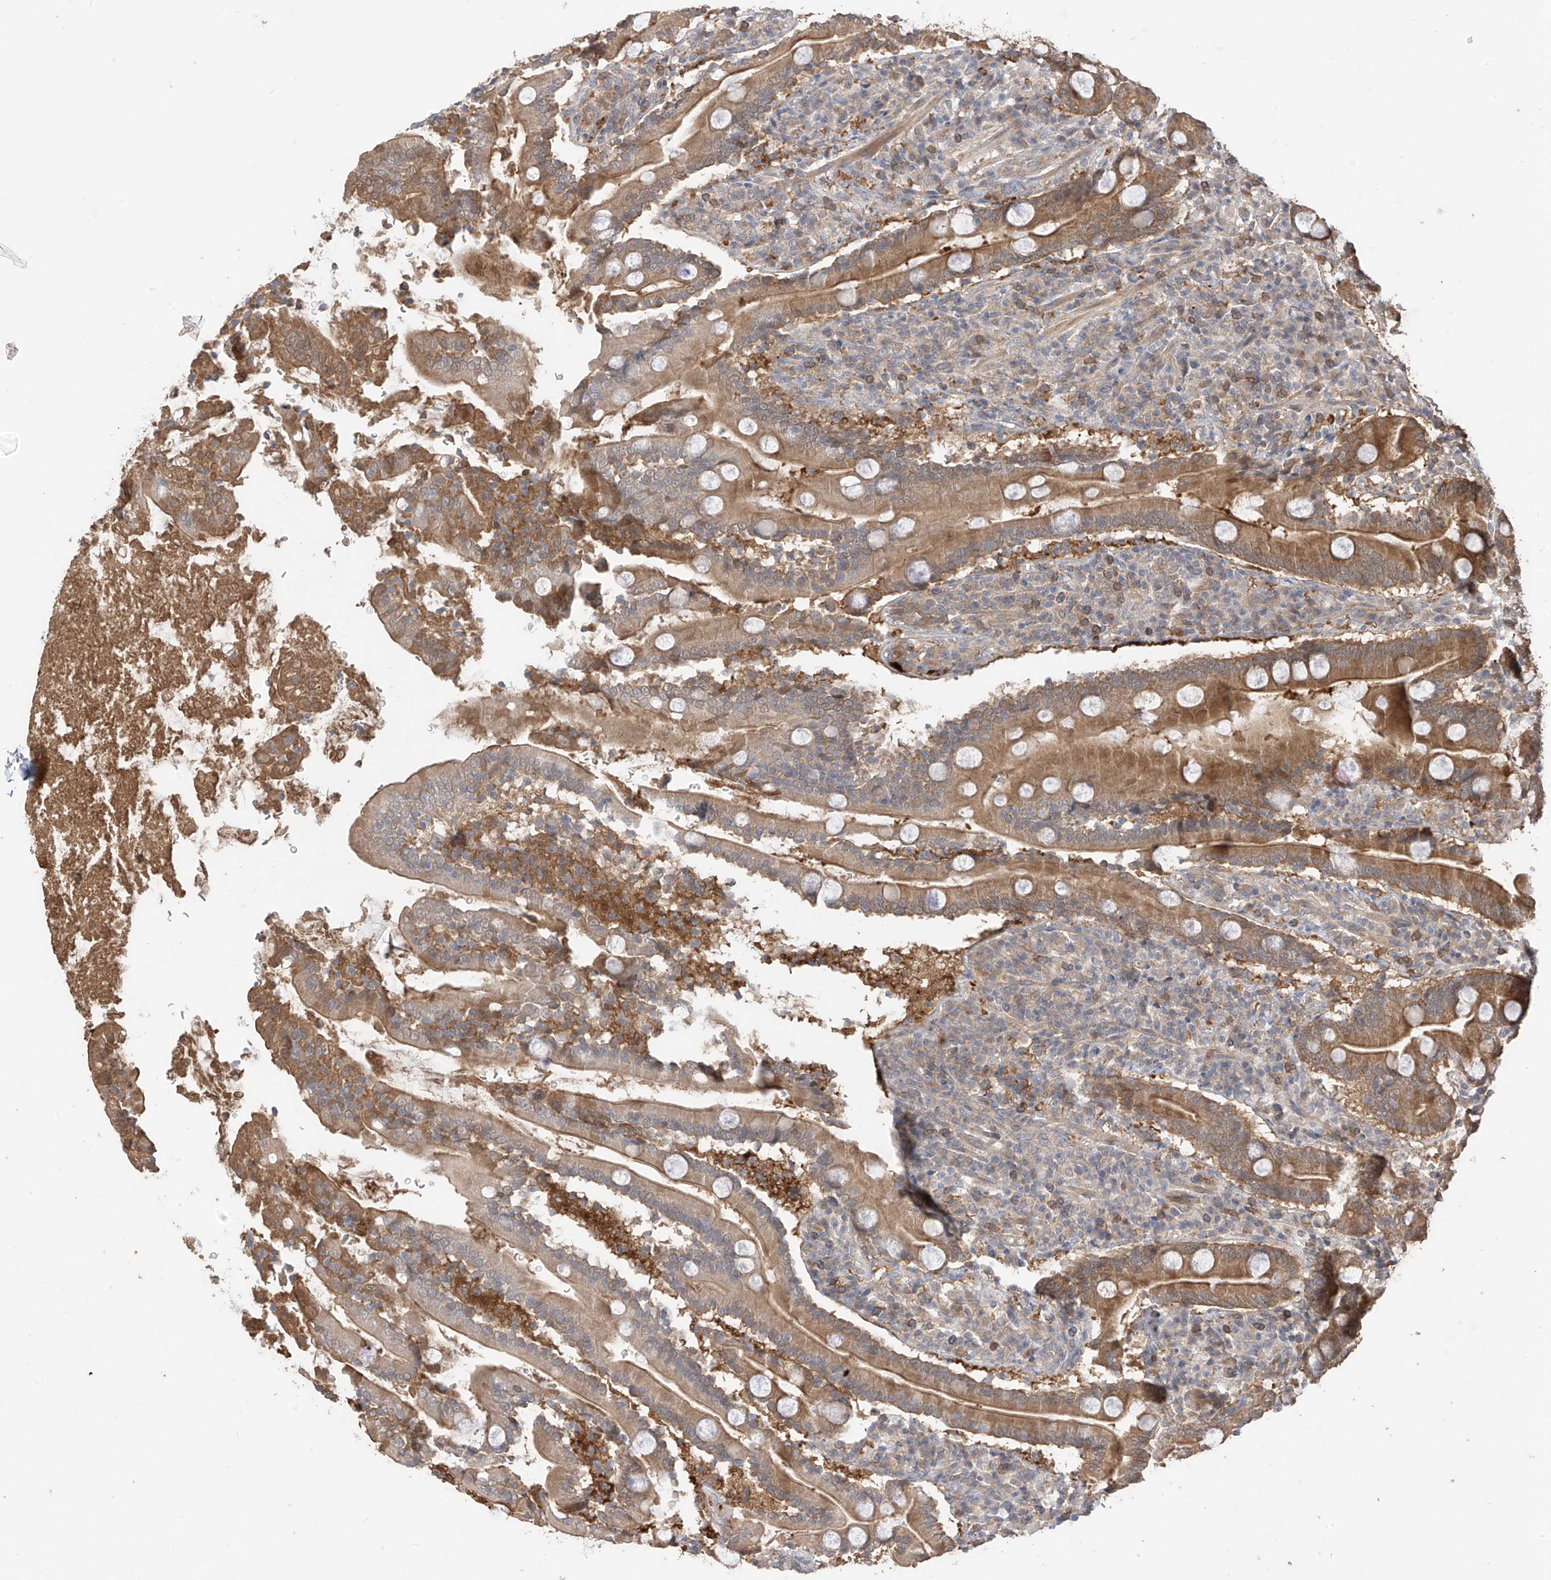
{"staining": {"intensity": "moderate", "quantity": ">75%", "location": "cytoplasmic/membranous"}, "tissue": "duodenum", "cell_type": "Glandular cells", "image_type": "normal", "snomed": [{"axis": "morphology", "description": "Normal tissue, NOS"}, {"axis": "topography", "description": "Duodenum"}], "caption": "Immunohistochemical staining of unremarkable human duodenum demonstrates >75% levels of moderate cytoplasmic/membranous protein positivity in approximately >75% of glandular cells.", "gene": "CACNA2D4", "patient": {"sex": "male", "age": 35}}